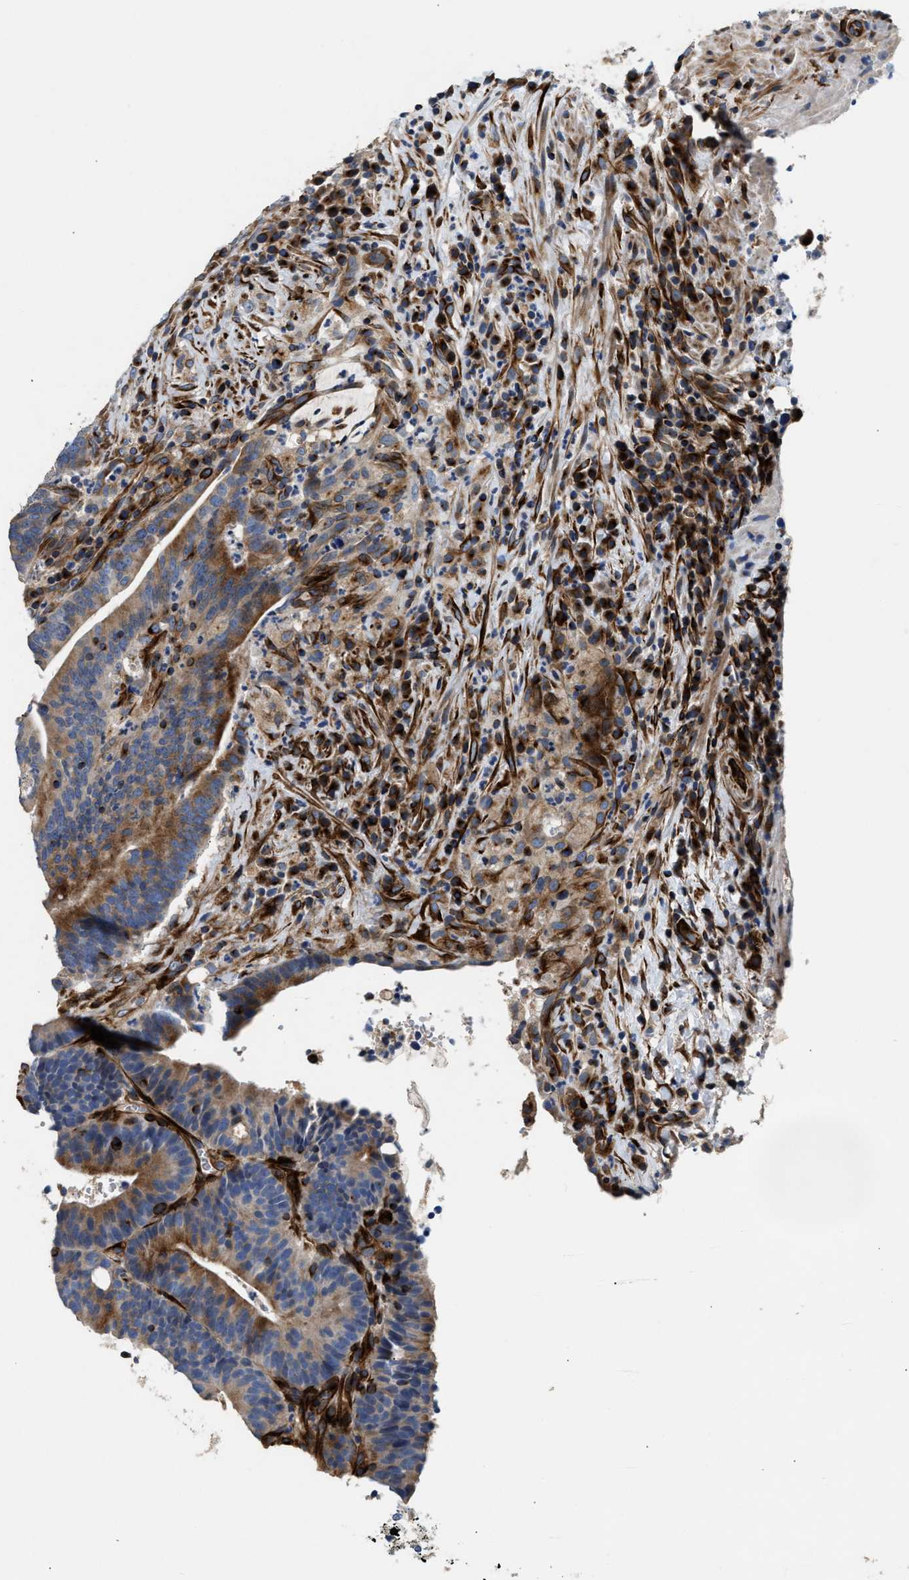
{"staining": {"intensity": "moderate", "quantity": ">75%", "location": "cytoplasmic/membranous"}, "tissue": "colorectal cancer", "cell_type": "Tumor cells", "image_type": "cancer", "snomed": [{"axis": "morphology", "description": "Adenocarcinoma, NOS"}, {"axis": "topography", "description": "Colon"}], "caption": "Protein staining reveals moderate cytoplasmic/membranous expression in approximately >75% of tumor cells in colorectal adenocarcinoma.", "gene": "IL17RC", "patient": {"sex": "female", "age": 66}}